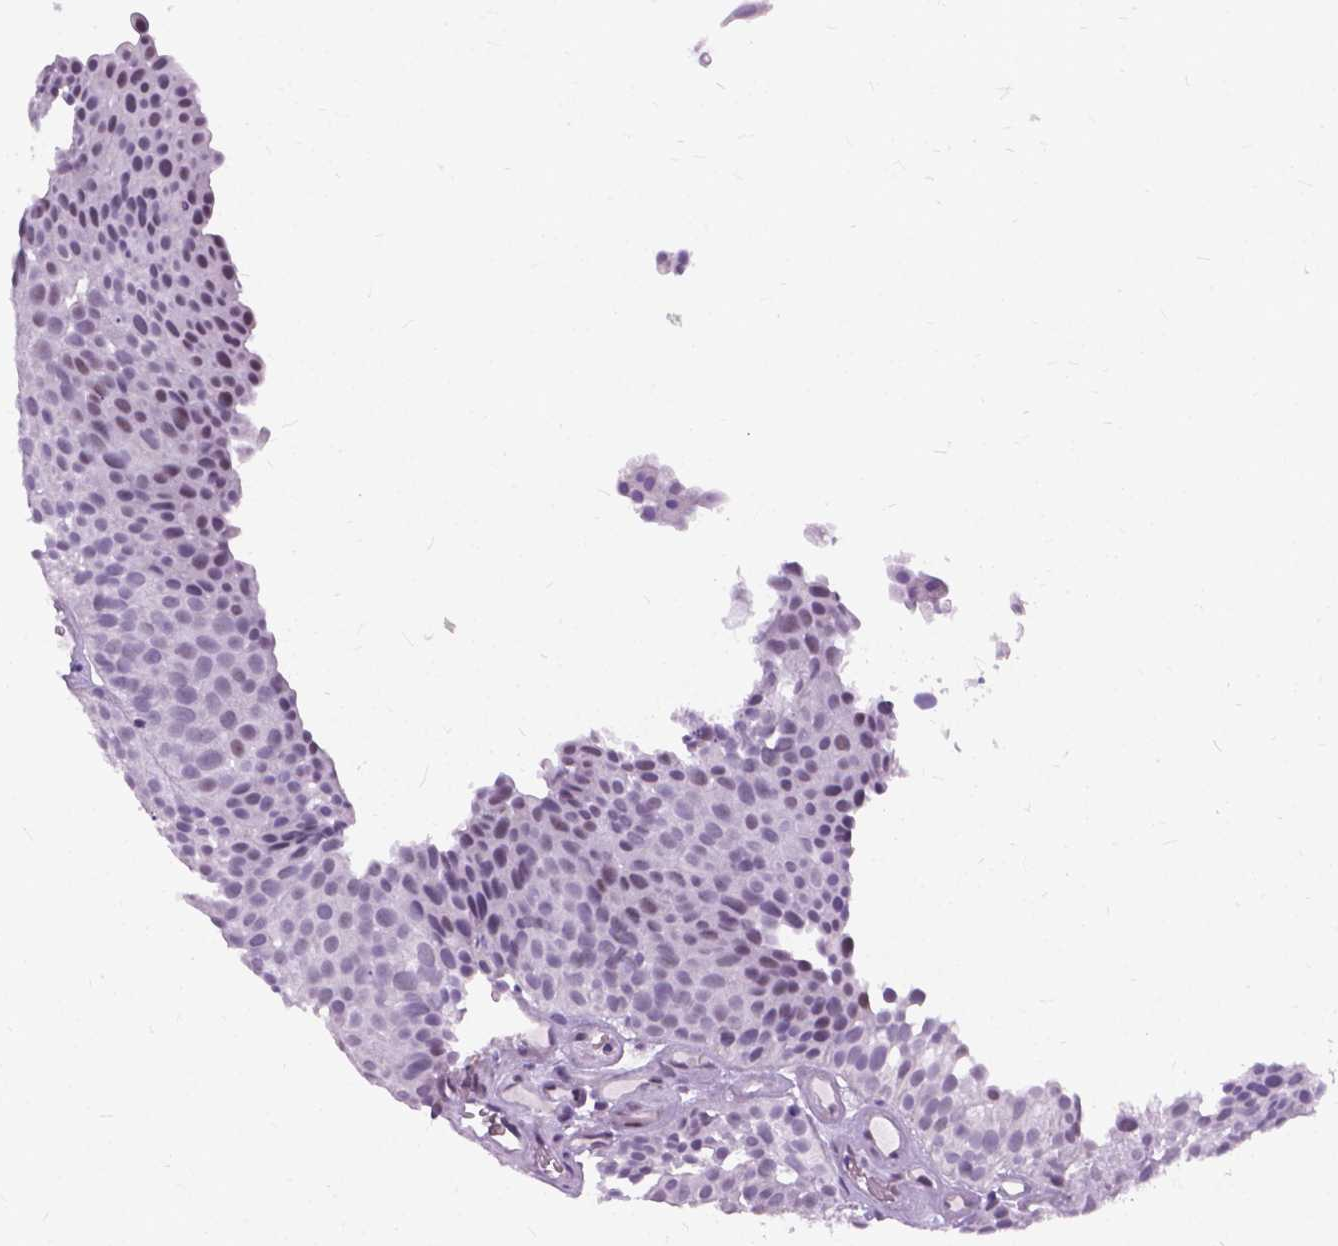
{"staining": {"intensity": "weak", "quantity": "<25%", "location": "nuclear"}, "tissue": "urothelial cancer", "cell_type": "Tumor cells", "image_type": "cancer", "snomed": [{"axis": "morphology", "description": "Urothelial carcinoma, Low grade"}, {"axis": "topography", "description": "Urinary bladder"}], "caption": "An IHC micrograph of urothelial cancer is shown. There is no staining in tumor cells of urothelial cancer. (DAB IHC with hematoxylin counter stain).", "gene": "PROB1", "patient": {"sex": "female", "age": 87}}